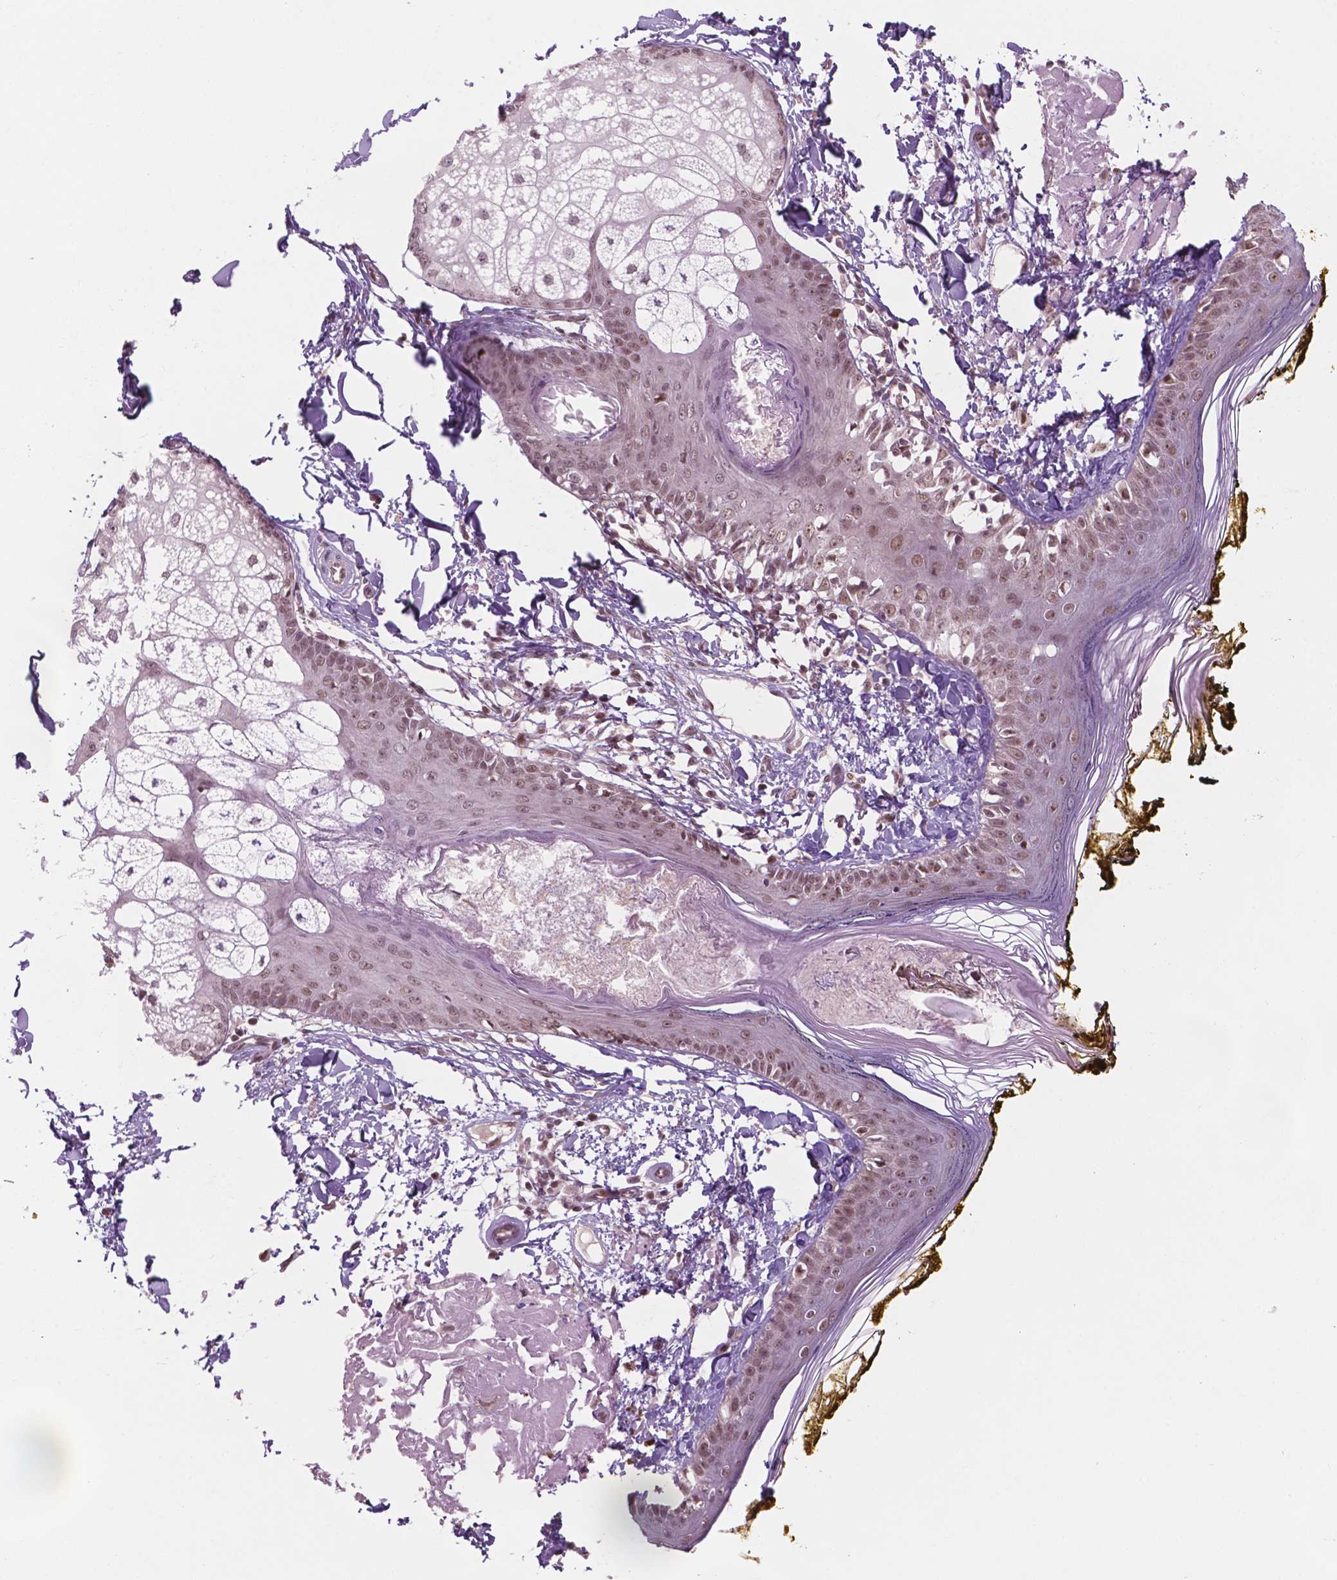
{"staining": {"intensity": "moderate", "quantity": "<25%", "location": "nuclear"}, "tissue": "skin", "cell_type": "Fibroblasts", "image_type": "normal", "snomed": [{"axis": "morphology", "description": "Normal tissue, NOS"}, {"axis": "topography", "description": "Skin"}], "caption": "This photomicrograph shows IHC staining of unremarkable human skin, with low moderate nuclear positivity in about <25% of fibroblasts.", "gene": "PER2", "patient": {"sex": "male", "age": 76}}